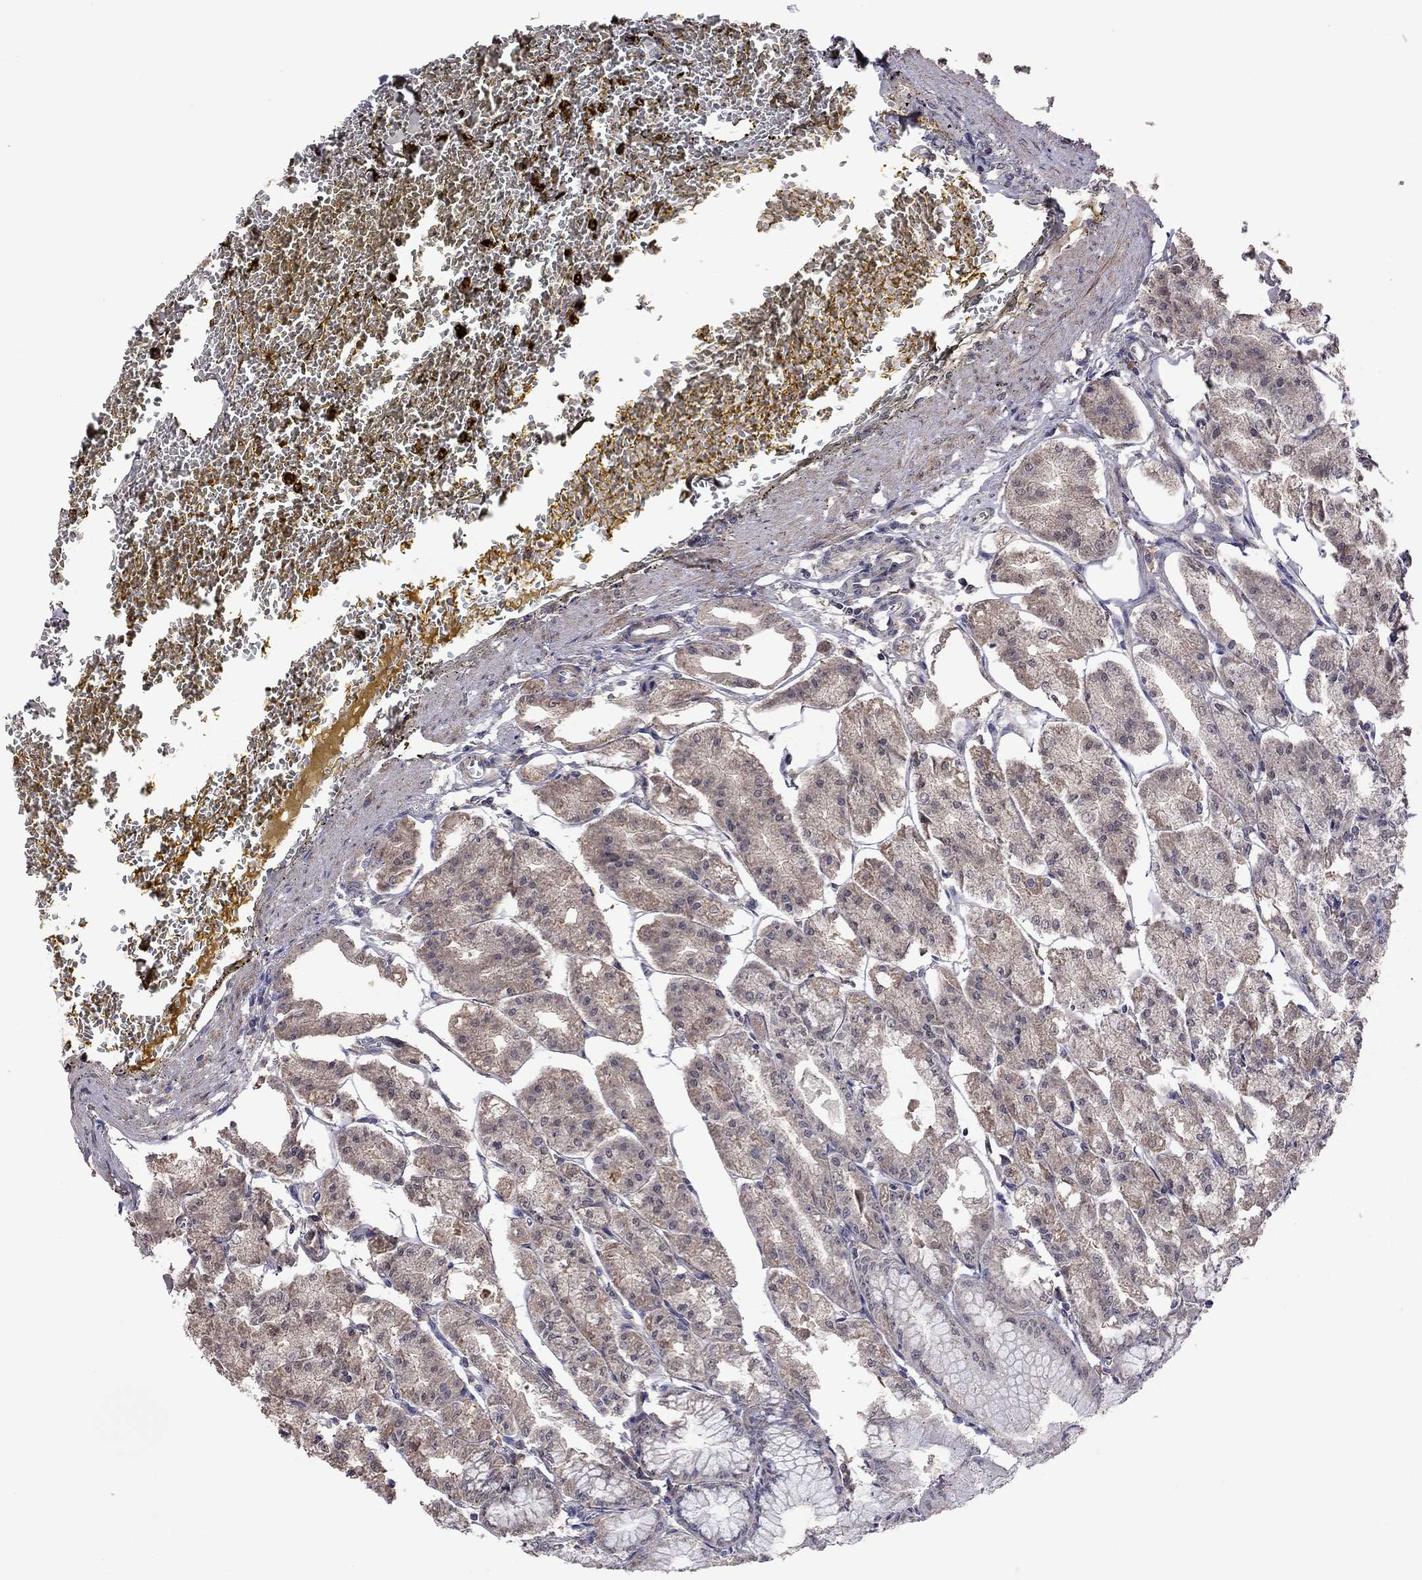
{"staining": {"intensity": "moderate", "quantity": ">75%", "location": "cytoplasmic/membranous"}, "tissue": "stomach", "cell_type": "Glandular cells", "image_type": "normal", "snomed": [{"axis": "morphology", "description": "Normal tissue, NOS"}, {"axis": "topography", "description": "Stomach, lower"}], "caption": "Normal stomach displays moderate cytoplasmic/membranous expression in approximately >75% of glandular cells (IHC, brightfield microscopy, high magnification)..", "gene": "TSNARE1", "patient": {"sex": "male", "age": 71}}